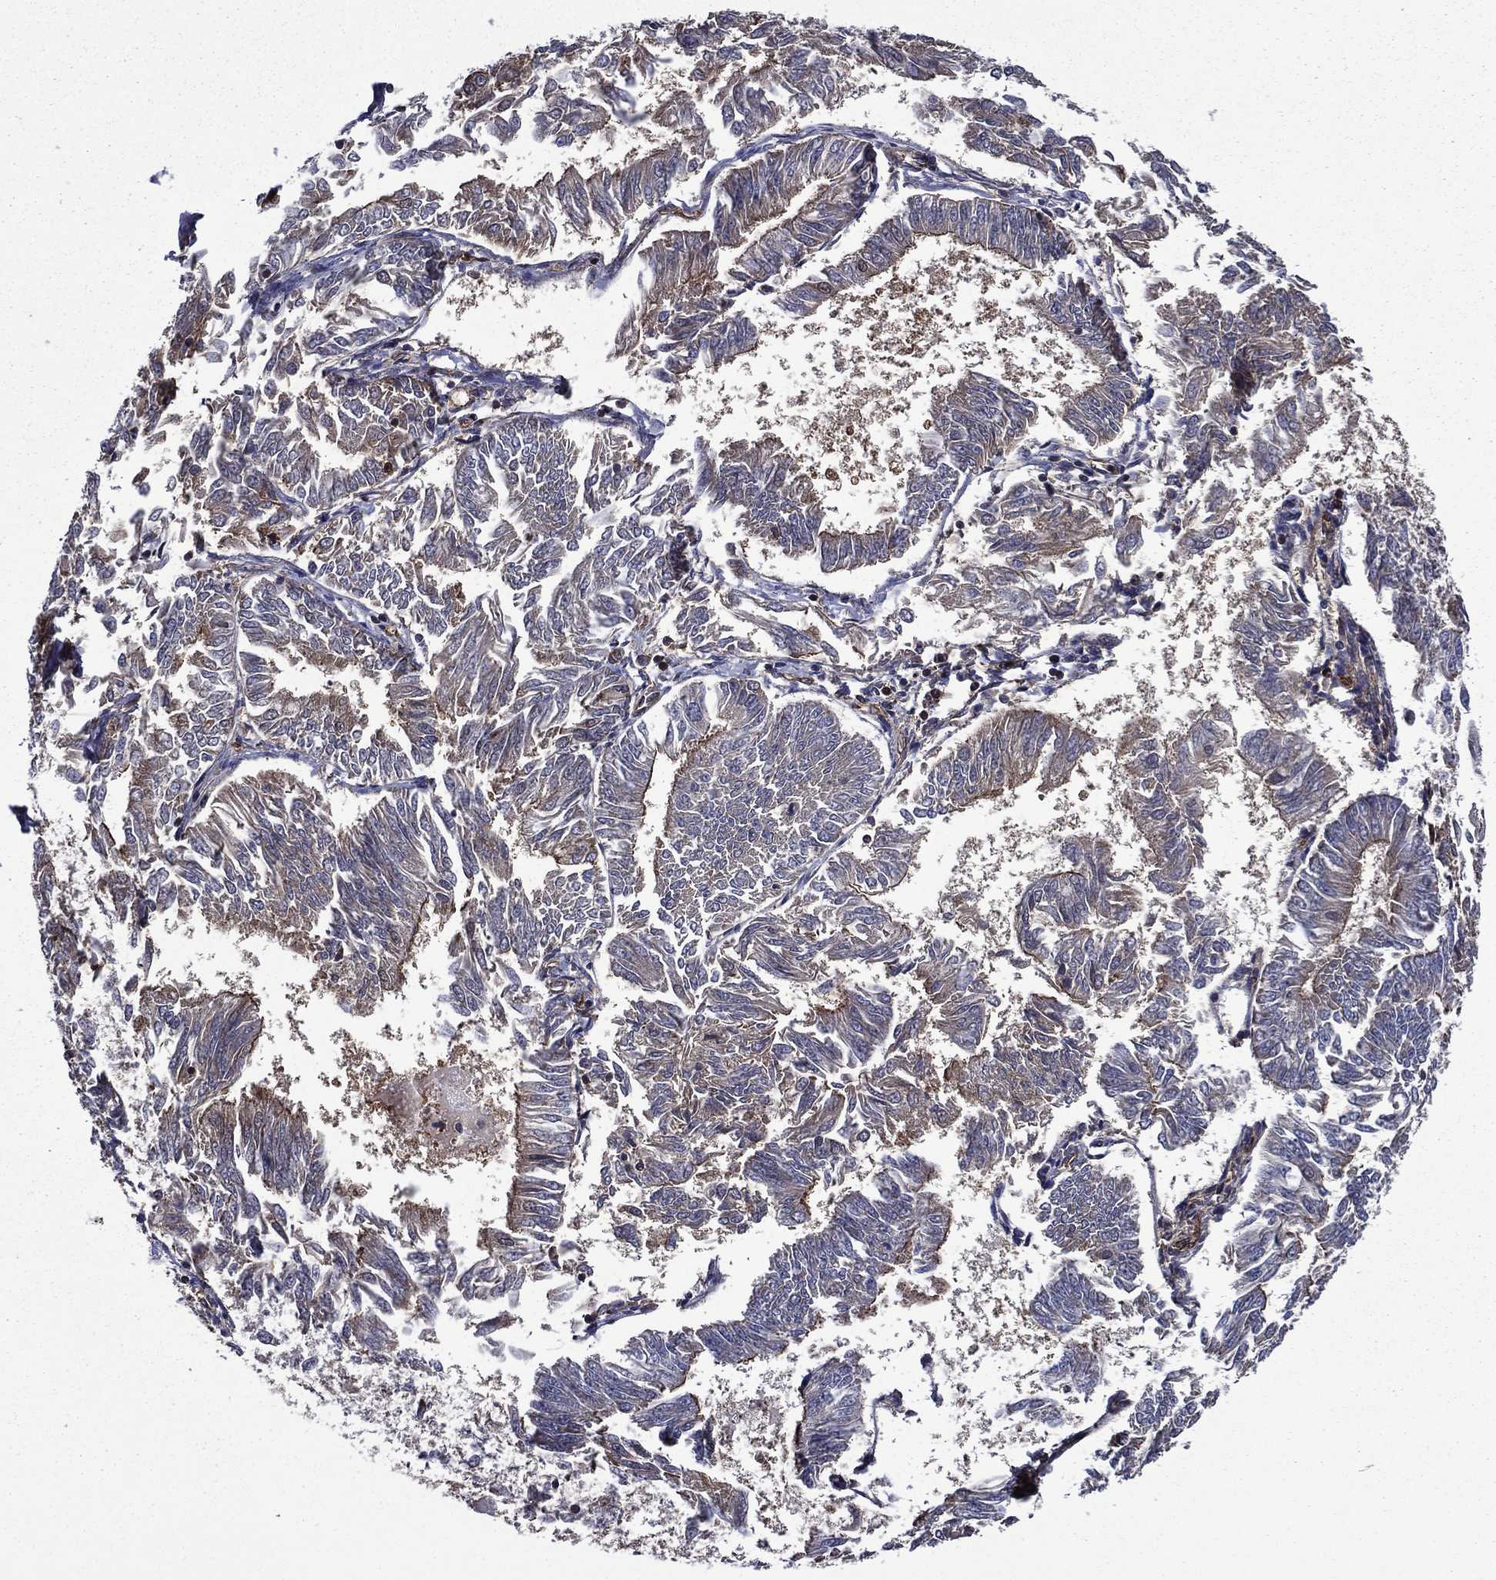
{"staining": {"intensity": "strong", "quantity": "<25%", "location": "cytoplasmic/membranous"}, "tissue": "endometrial cancer", "cell_type": "Tumor cells", "image_type": "cancer", "snomed": [{"axis": "morphology", "description": "Adenocarcinoma, NOS"}, {"axis": "topography", "description": "Endometrium"}], "caption": "Immunohistochemistry (IHC) (DAB) staining of endometrial cancer (adenocarcinoma) shows strong cytoplasmic/membranous protein staining in approximately <25% of tumor cells.", "gene": "PLPP3", "patient": {"sex": "female", "age": 58}}